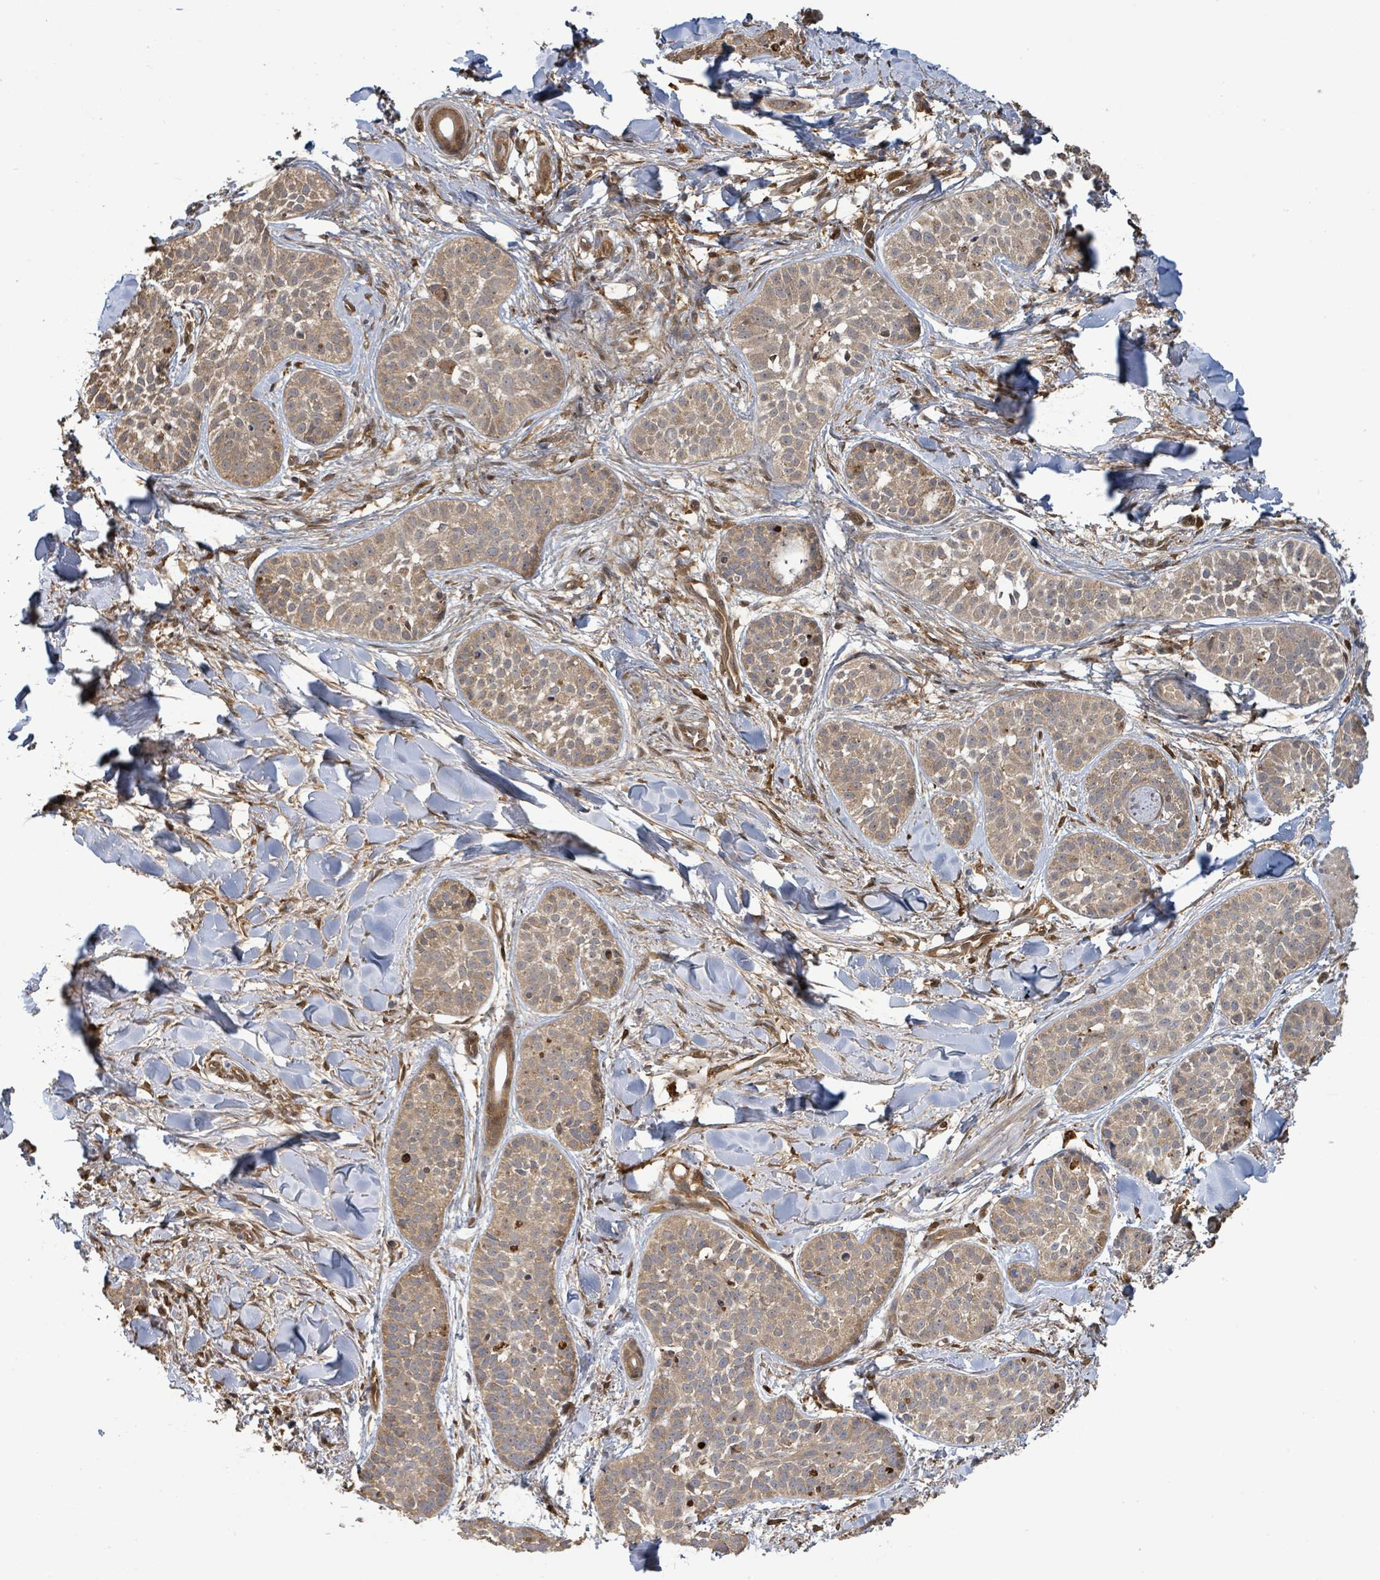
{"staining": {"intensity": "moderate", "quantity": ">75%", "location": "cytoplasmic/membranous"}, "tissue": "skin cancer", "cell_type": "Tumor cells", "image_type": "cancer", "snomed": [{"axis": "morphology", "description": "Basal cell carcinoma"}, {"axis": "topography", "description": "Skin"}], "caption": "A brown stain shows moderate cytoplasmic/membranous staining of a protein in skin cancer (basal cell carcinoma) tumor cells. (Stains: DAB in brown, nuclei in blue, Microscopy: brightfield microscopy at high magnification).", "gene": "ARPIN", "patient": {"sex": "male", "age": 52}}